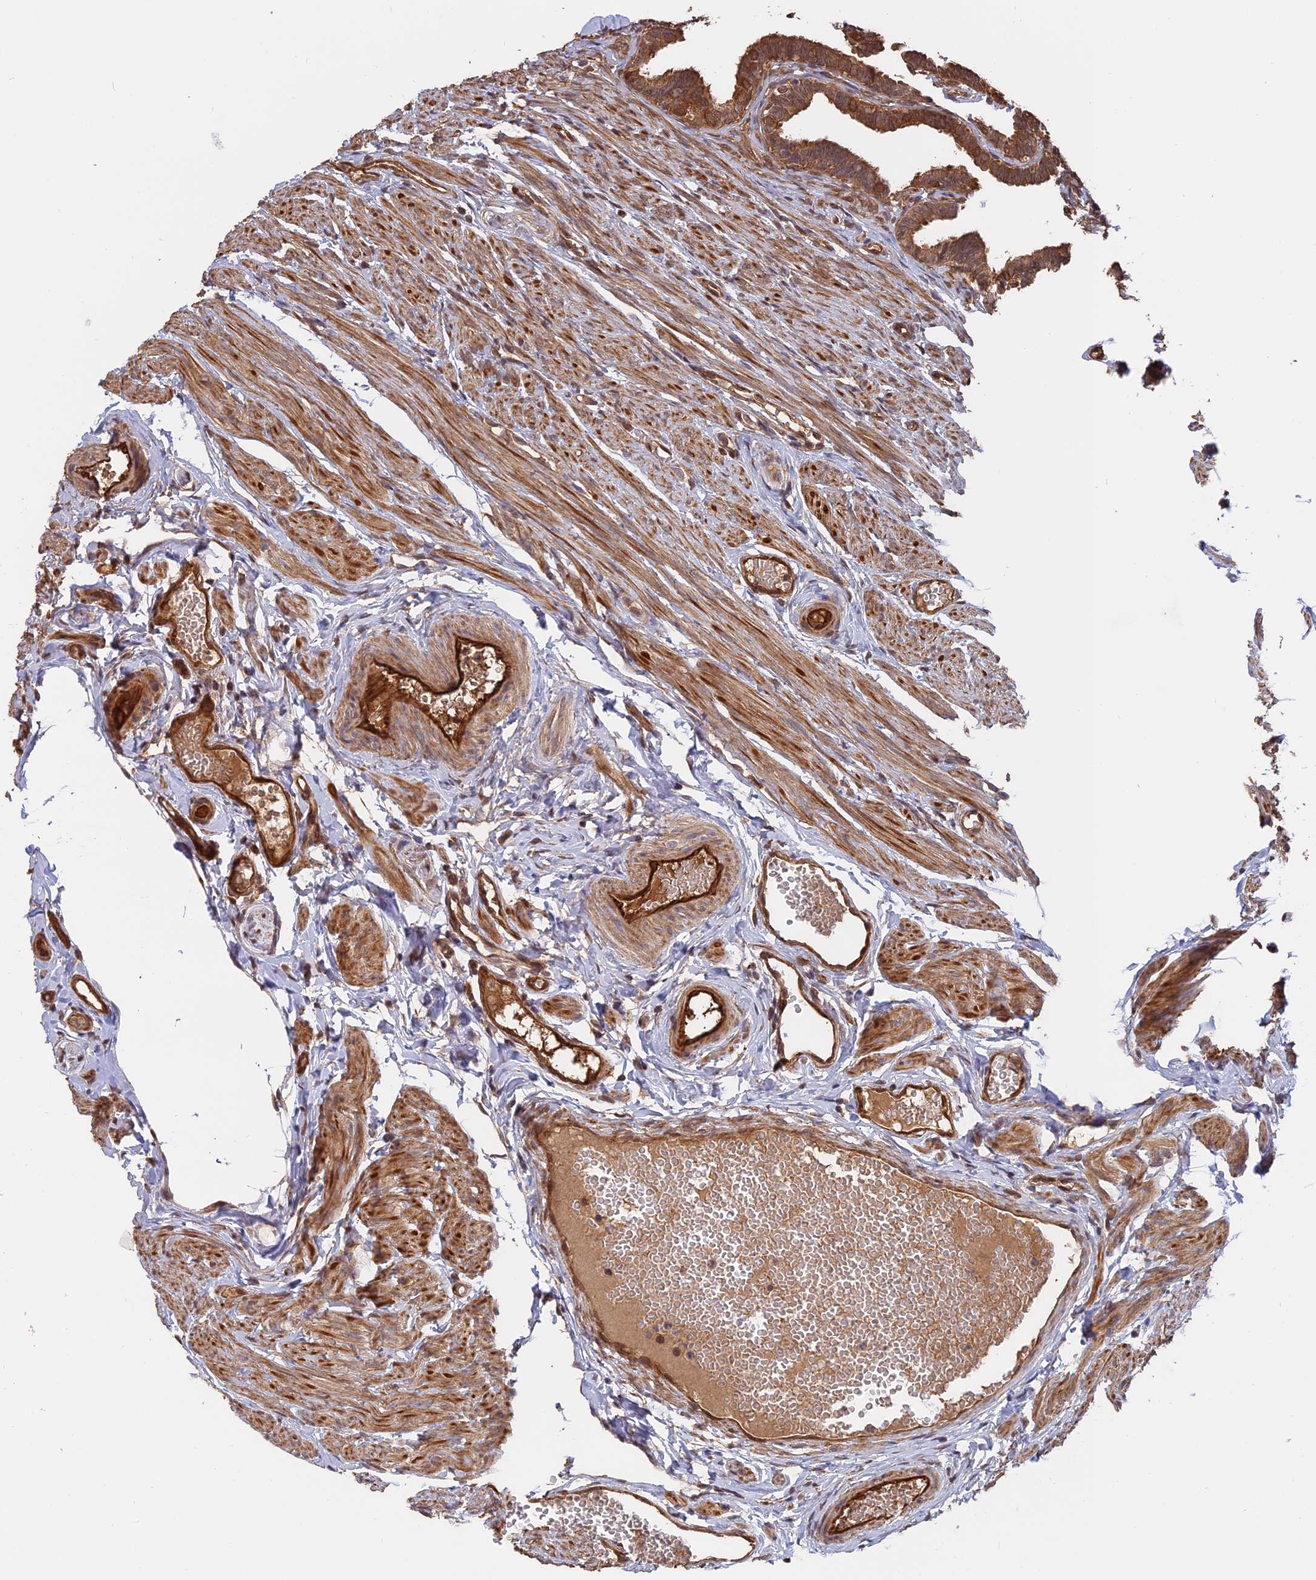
{"staining": {"intensity": "strong", "quantity": ">75%", "location": "cytoplasmic/membranous"}, "tissue": "fallopian tube", "cell_type": "Glandular cells", "image_type": "normal", "snomed": [{"axis": "morphology", "description": "Normal tissue, NOS"}, {"axis": "topography", "description": "Fallopian tube"}, {"axis": "topography", "description": "Ovary"}], "caption": "Strong cytoplasmic/membranous staining for a protein is identified in about >75% of glandular cells of normal fallopian tube using IHC.", "gene": "SAC3D1", "patient": {"sex": "female", "age": 23}}